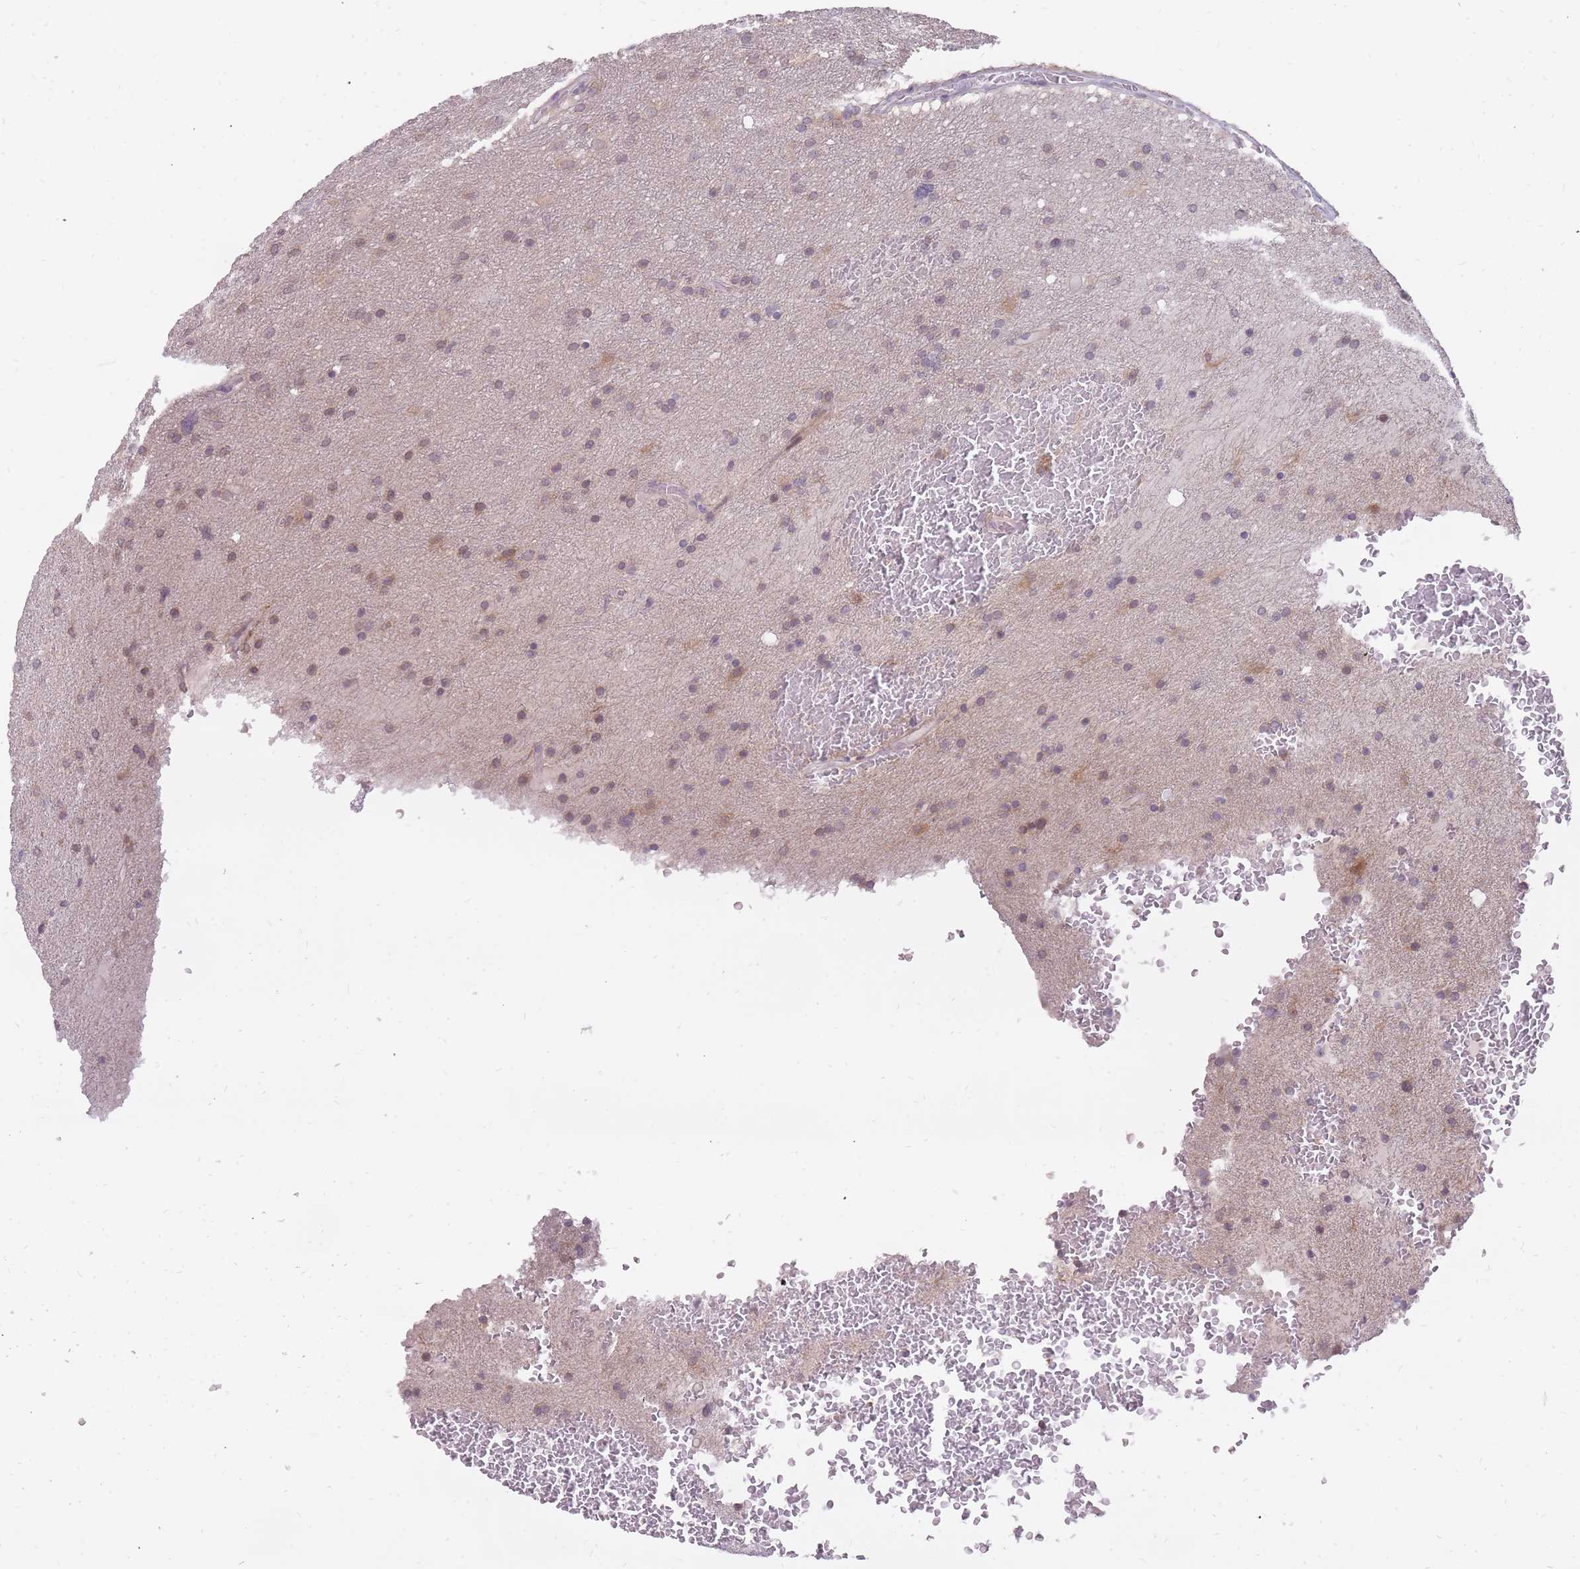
{"staining": {"intensity": "moderate", "quantity": "<25%", "location": "nuclear"}, "tissue": "glioma", "cell_type": "Tumor cells", "image_type": "cancer", "snomed": [{"axis": "morphology", "description": "Glioma, malignant, High grade"}, {"axis": "topography", "description": "Cerebral cortex"}], "caption": "Malignant glioma (high-grade) was stained to show a protein in brown. There is low levels of moderate nuclear staining in about <25% of tumor cells.", "gene": "POMZP3", "patient": {"sex": "female", "age": 36}}